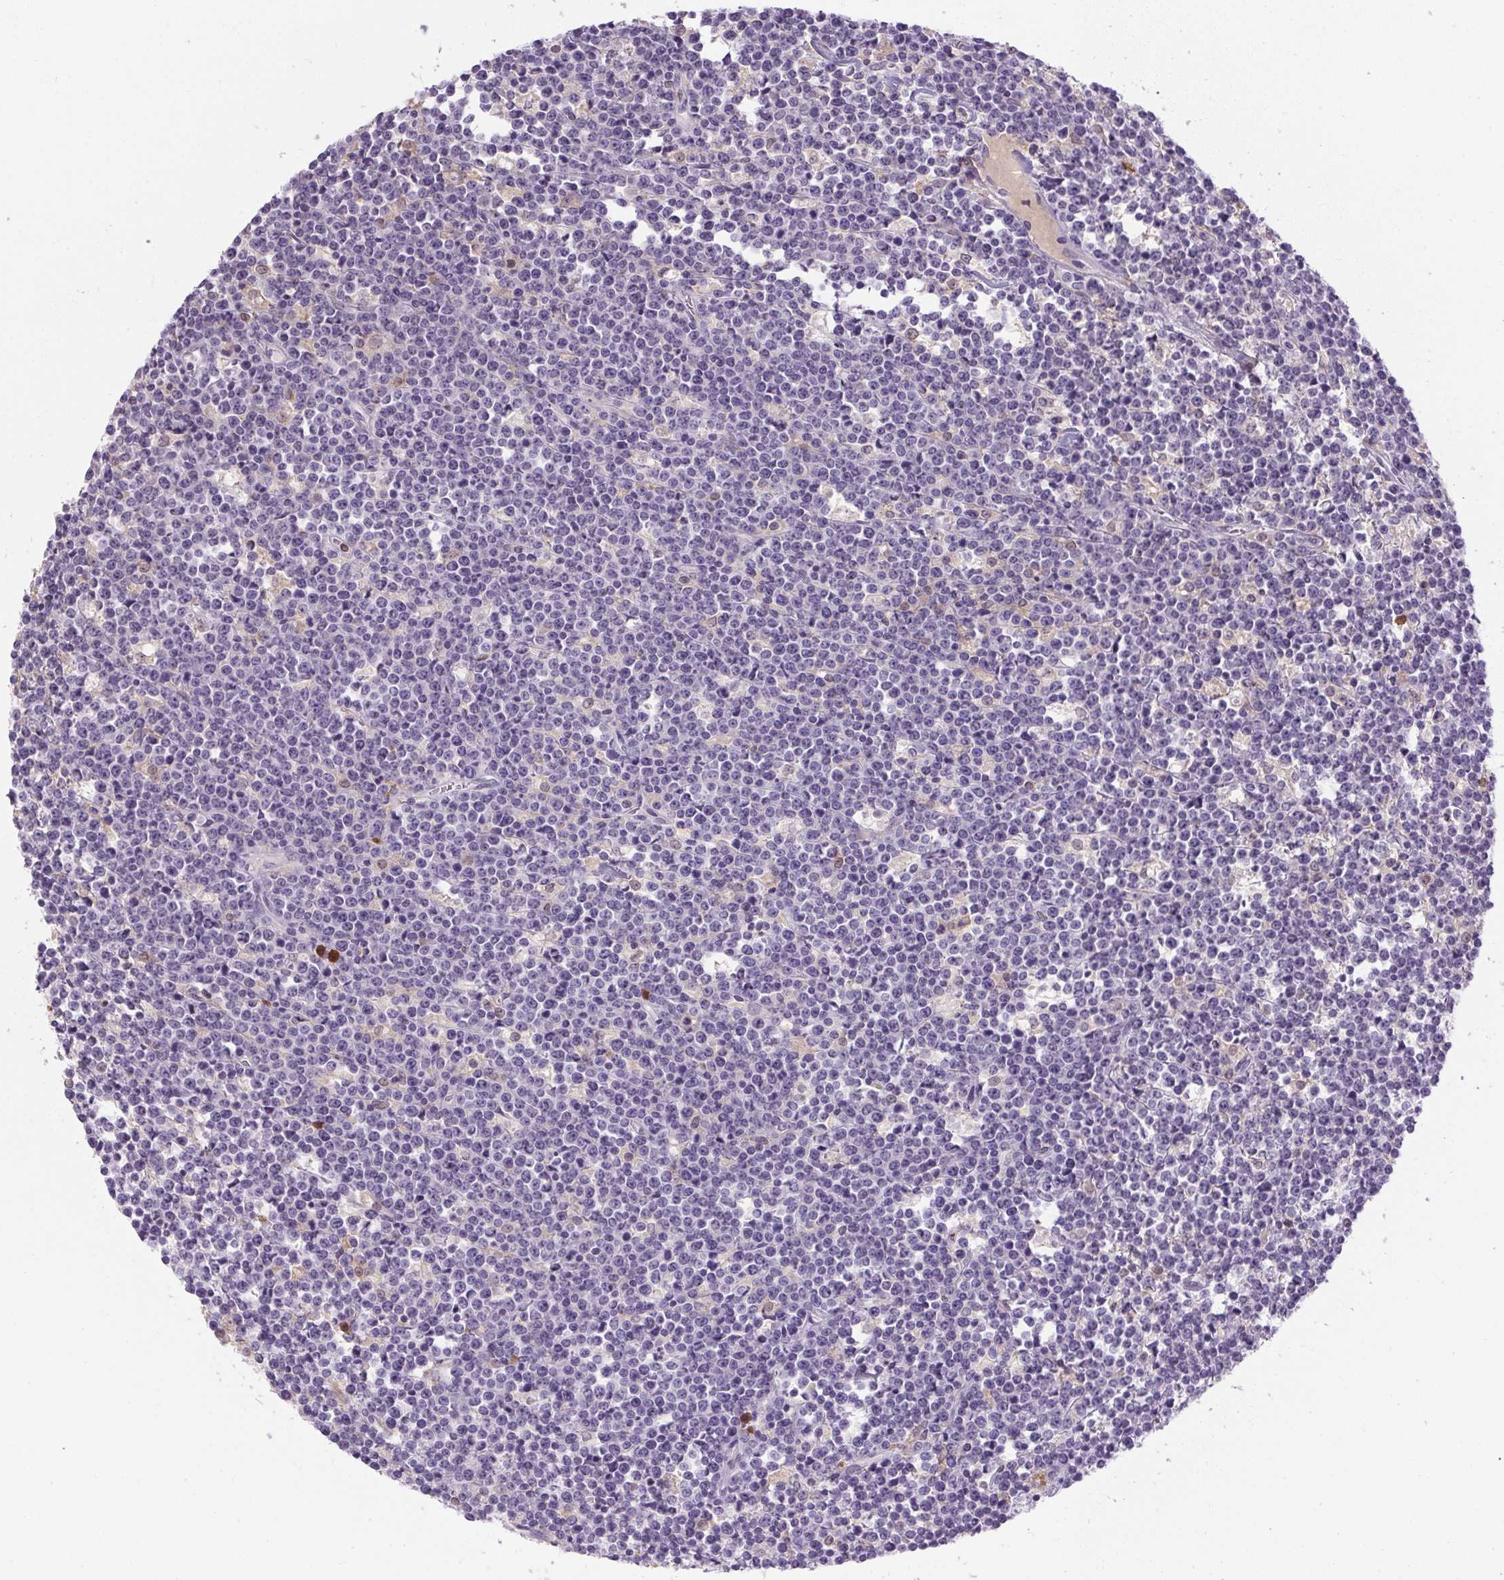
{"staining": {"intensity": "negative", "quantity": "none", "location": "none"}, "tissue": "lymphoma", "cell_type": "Tumor cells", "image_type": "cancer", "snomed": [{"axis": "morphology", "description": "Malignant lymphoma, non-Hodgkin's type, High grade"}, {"axis": "topography", "description": "Ovary"}], "caption": "This image is of high-grade malignant lymphoma, non-Hodgkin's type stained with immunohistochemistry (IHC) to label a protein in brown with the nuclei are counter-stained blue. There is no expression in tumor cells. Brightfield microscopy of IHC stained with DAB (brown) and hematoxylin (blue), captured at high magnification.", "gene": "DNAJC5G", "patient": {"sex": "female", "age": 56}}